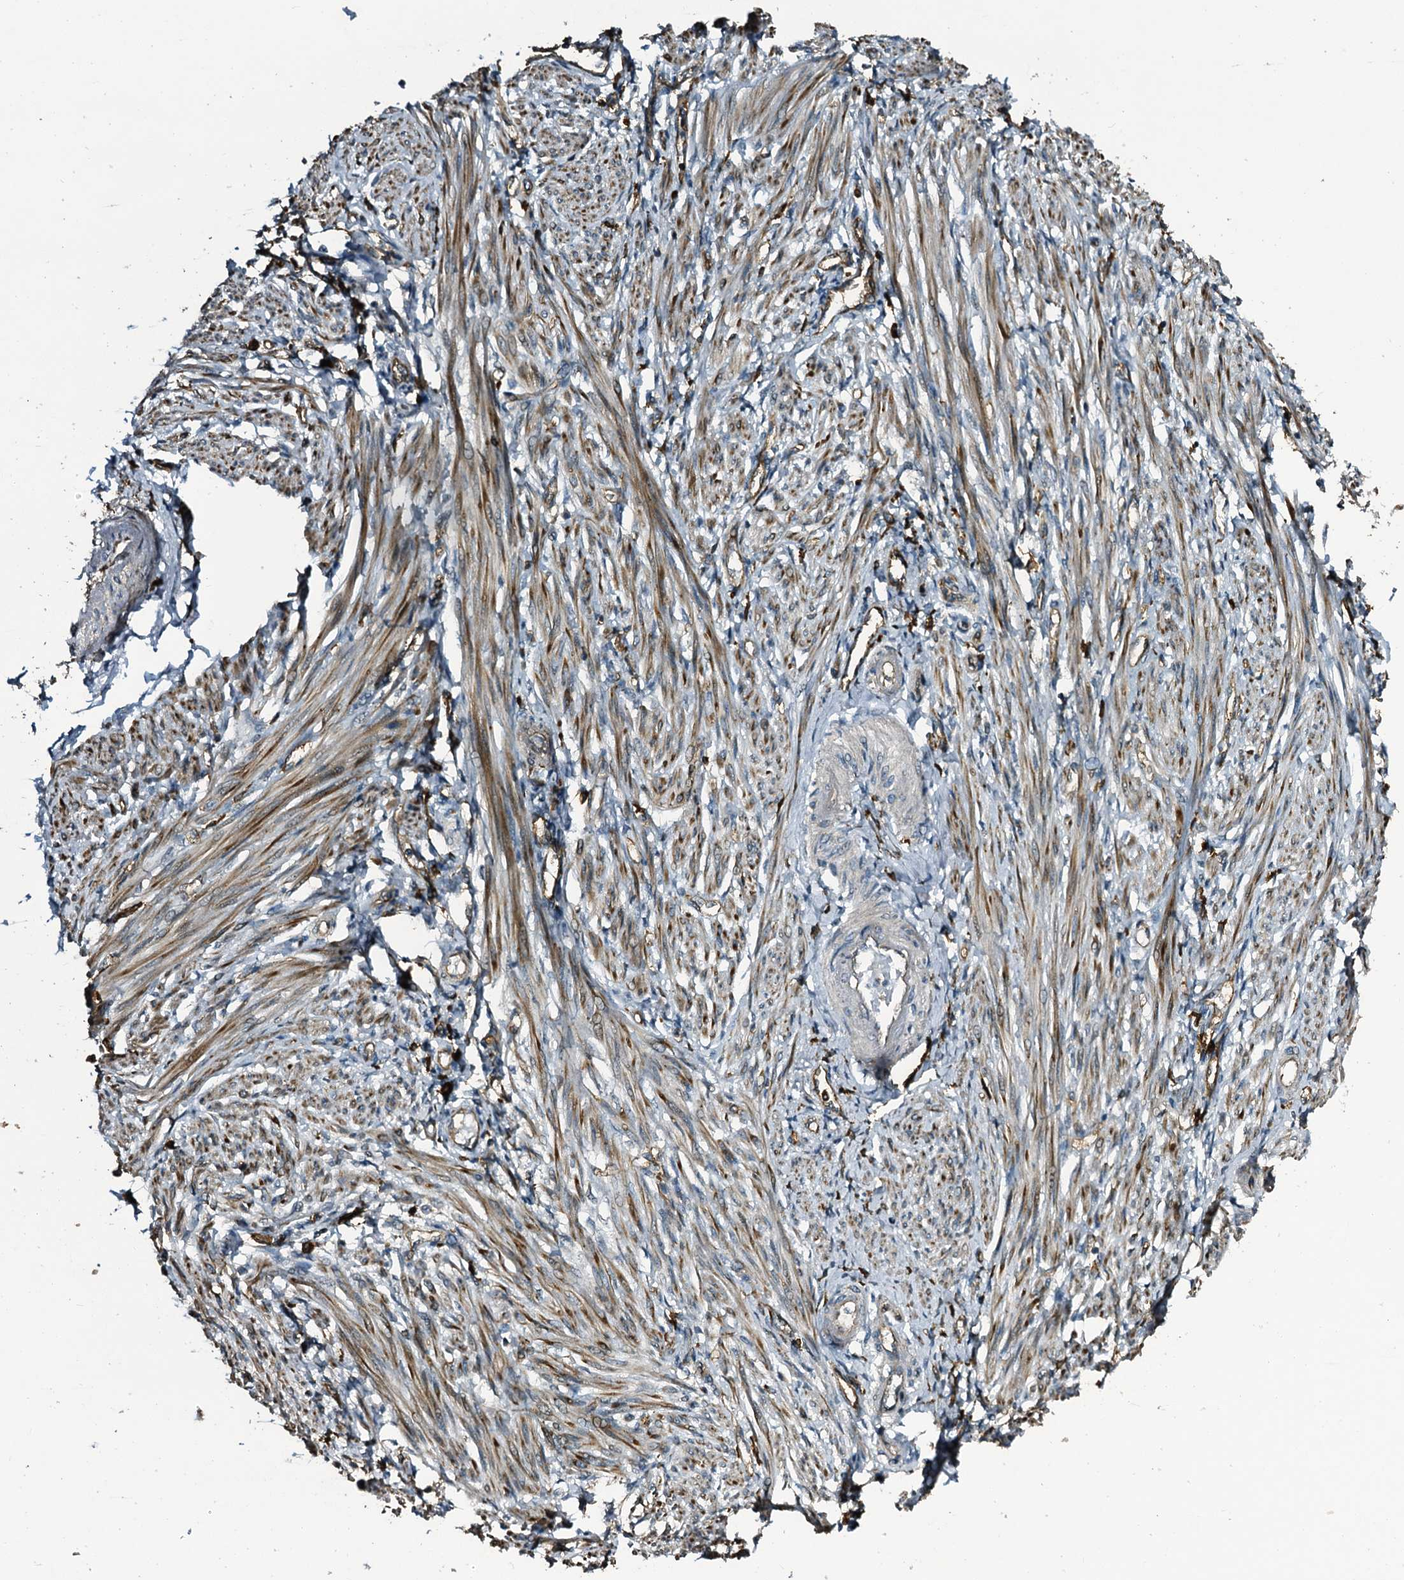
{"staining": {"intensity": "moderate", "quantity": "25%-75%", "location": "cytoplasmic/membranous"}, "tissue": "smooth muscle", "cell_type": "Smooth muscle cells", "image_type": "normal", "snomed": [{"axis": "morphology", "description": "Normal tissue, NOS"}, {"axis": "topography", "description": "Smooth muscle"}], "caption": "Immunohistochemistry photomicrograph of unremarkable smooth muscle: smooth muscle stained using immunohistochemistry (IHC) shows medium levels of moderate protein expression localized specifically in the cytoplasmic/membranous of smooth muscle cells, appearing as a cytoplasmic/membranous brown color.", "gene": "TPGS2", "patient": {"sex": "female", "age": 39}}